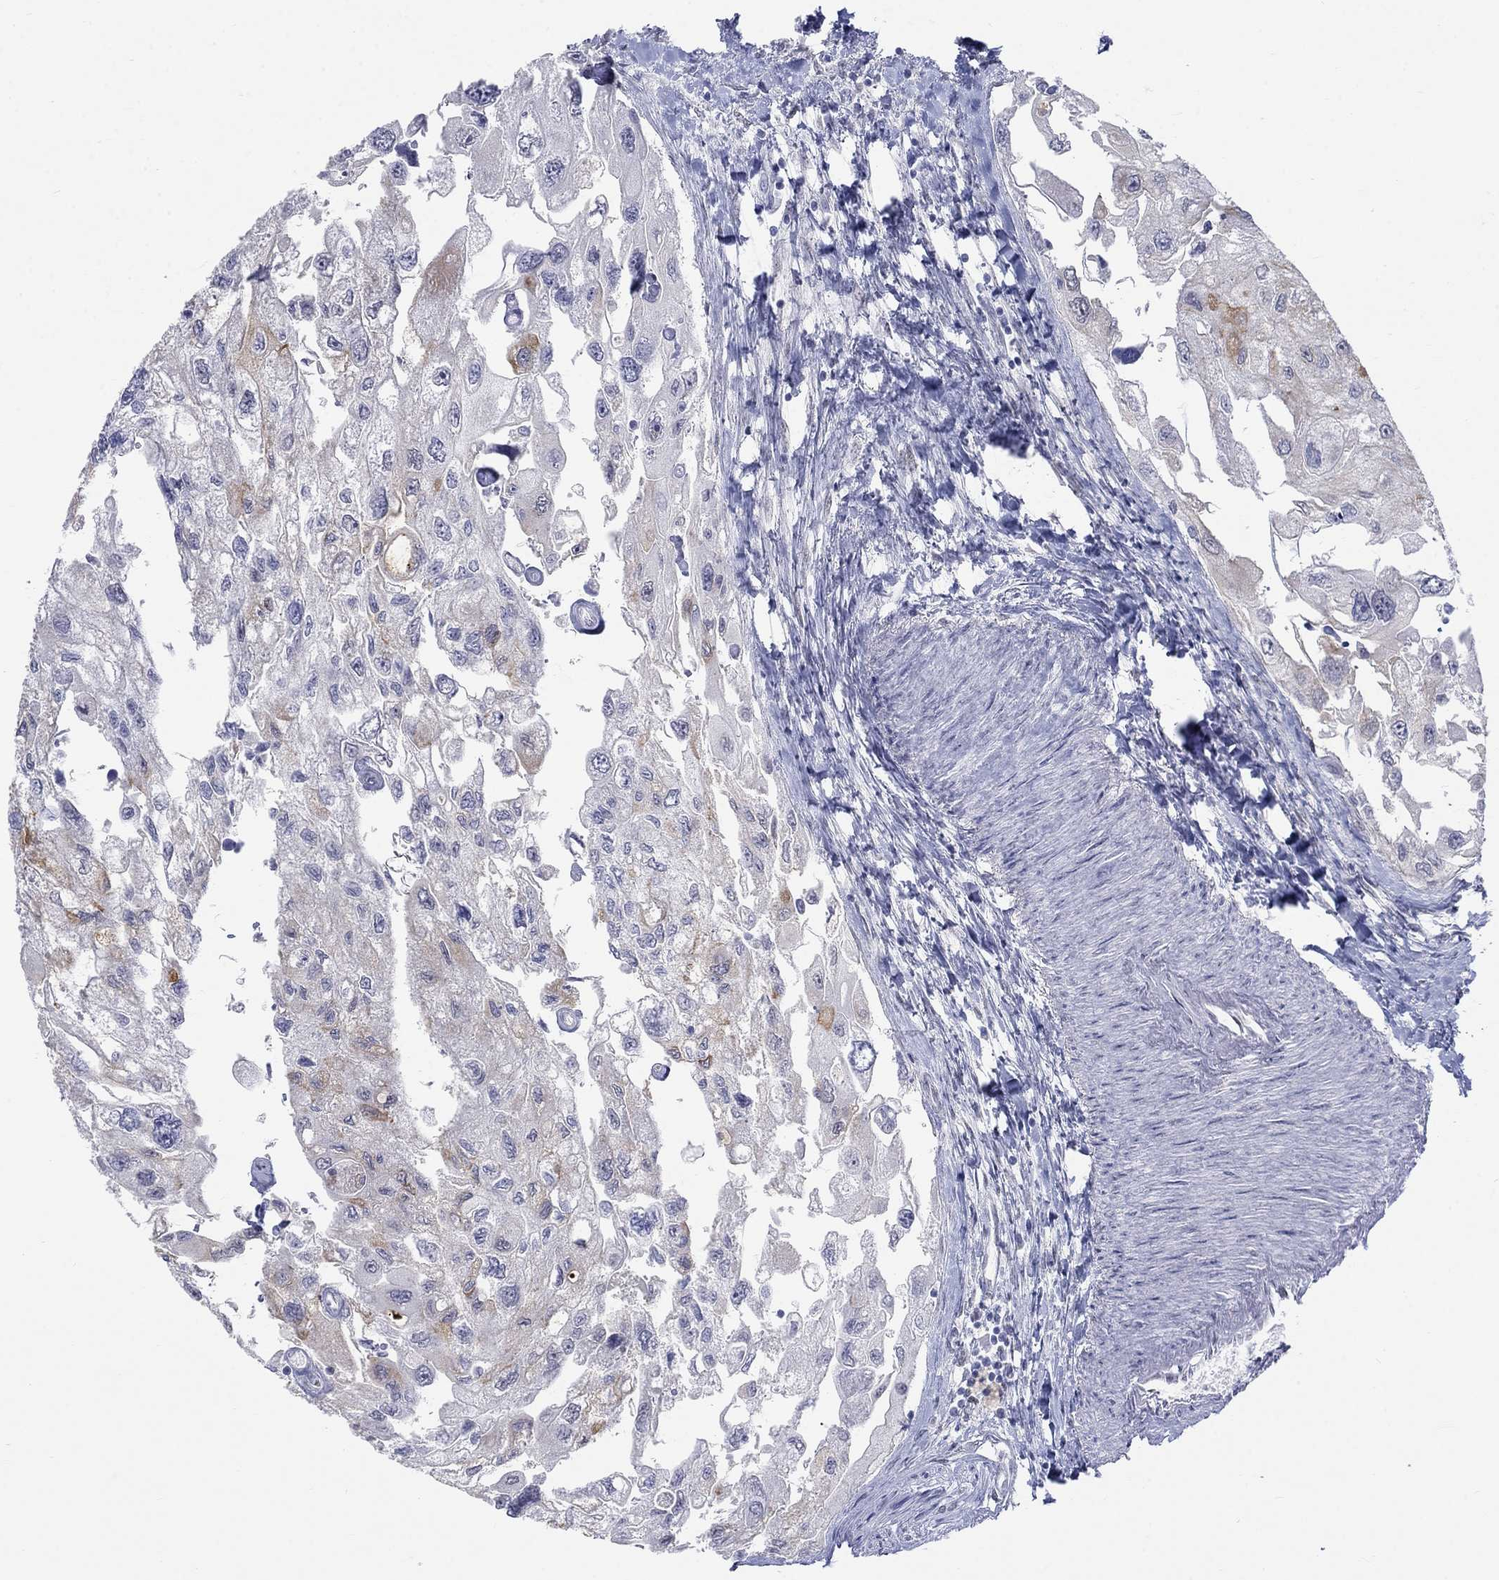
{"staining": {"intensity": "weak", "quantity": "<25%", "location": "cytoplasmic/membranous"}, "tissue": "urothelial cancer", "cell_type": "Tumor cells", "image_type": "cancer", "snomed": [{"axis": "morphology", "description": "Urothelial carcinoma, High grade"}, {"axis": "topography", "description": "Urinary bladder"}], "caption": "Immunohistochemical staining of urothelial carcinoma (high-grade) demonstrates no significant staining in tumor cells. (Immunohistochemistry, brightfield microscopy, high magnification).", "gene": "EGFLAM", "patient": {"sex": "male", "age": 59}}